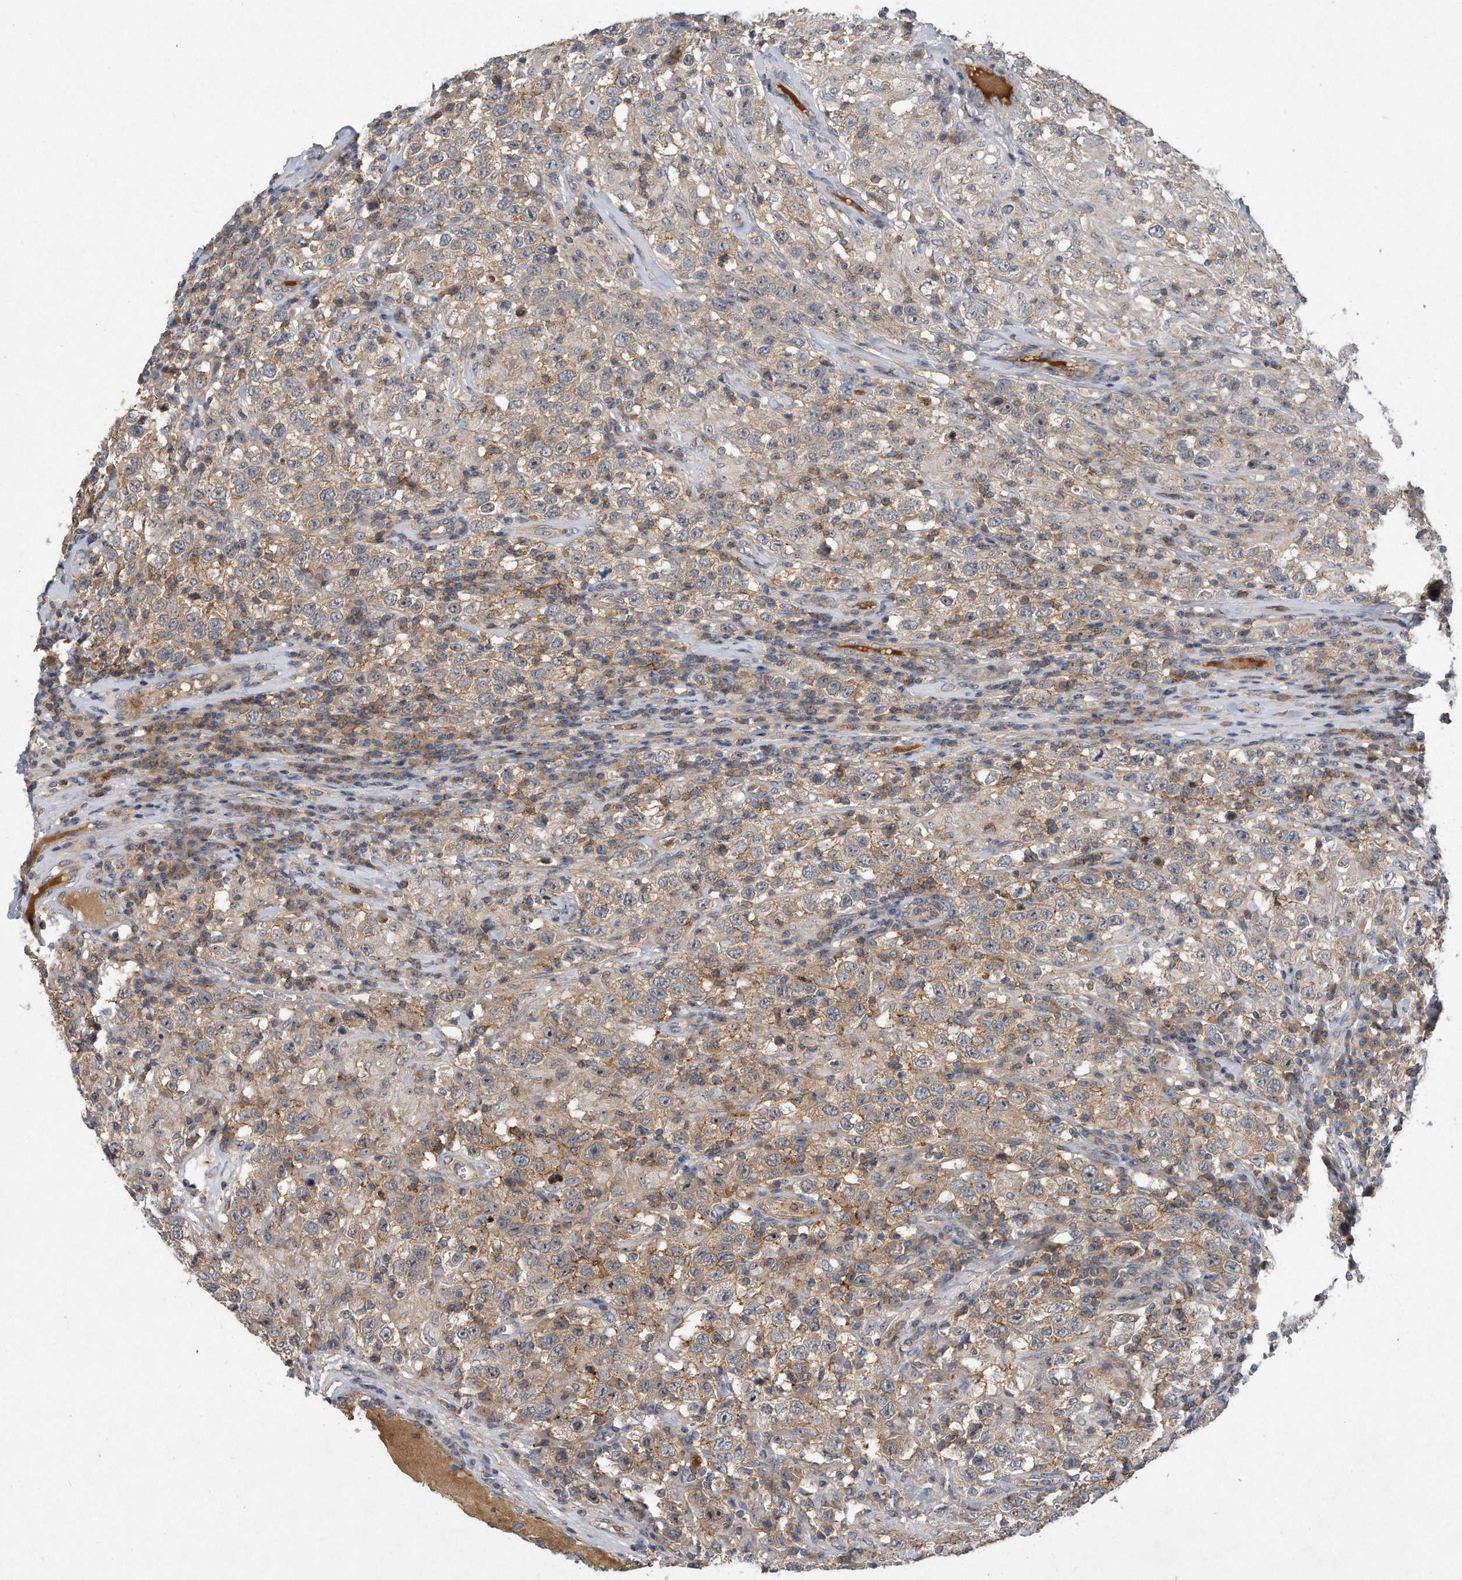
{"staining": {"intensity": "weak", "quantity": ">75%", "location": "cytoplasmic/membranous"}, "tissue": "testis cancer", "cell_type": "Tumor cells", "image_type": "cancer", "snomed": [{"axis": "morphology", "description": "Seminoma, NOS"}, {"axis": "topography", "description": "Testis"}], "caption": "Testis seminoma stained with a protein marker exhibits weak staining in tumor cells.", "gene": "PGBD2", "patient": {"sex": "male", "age": 41}}